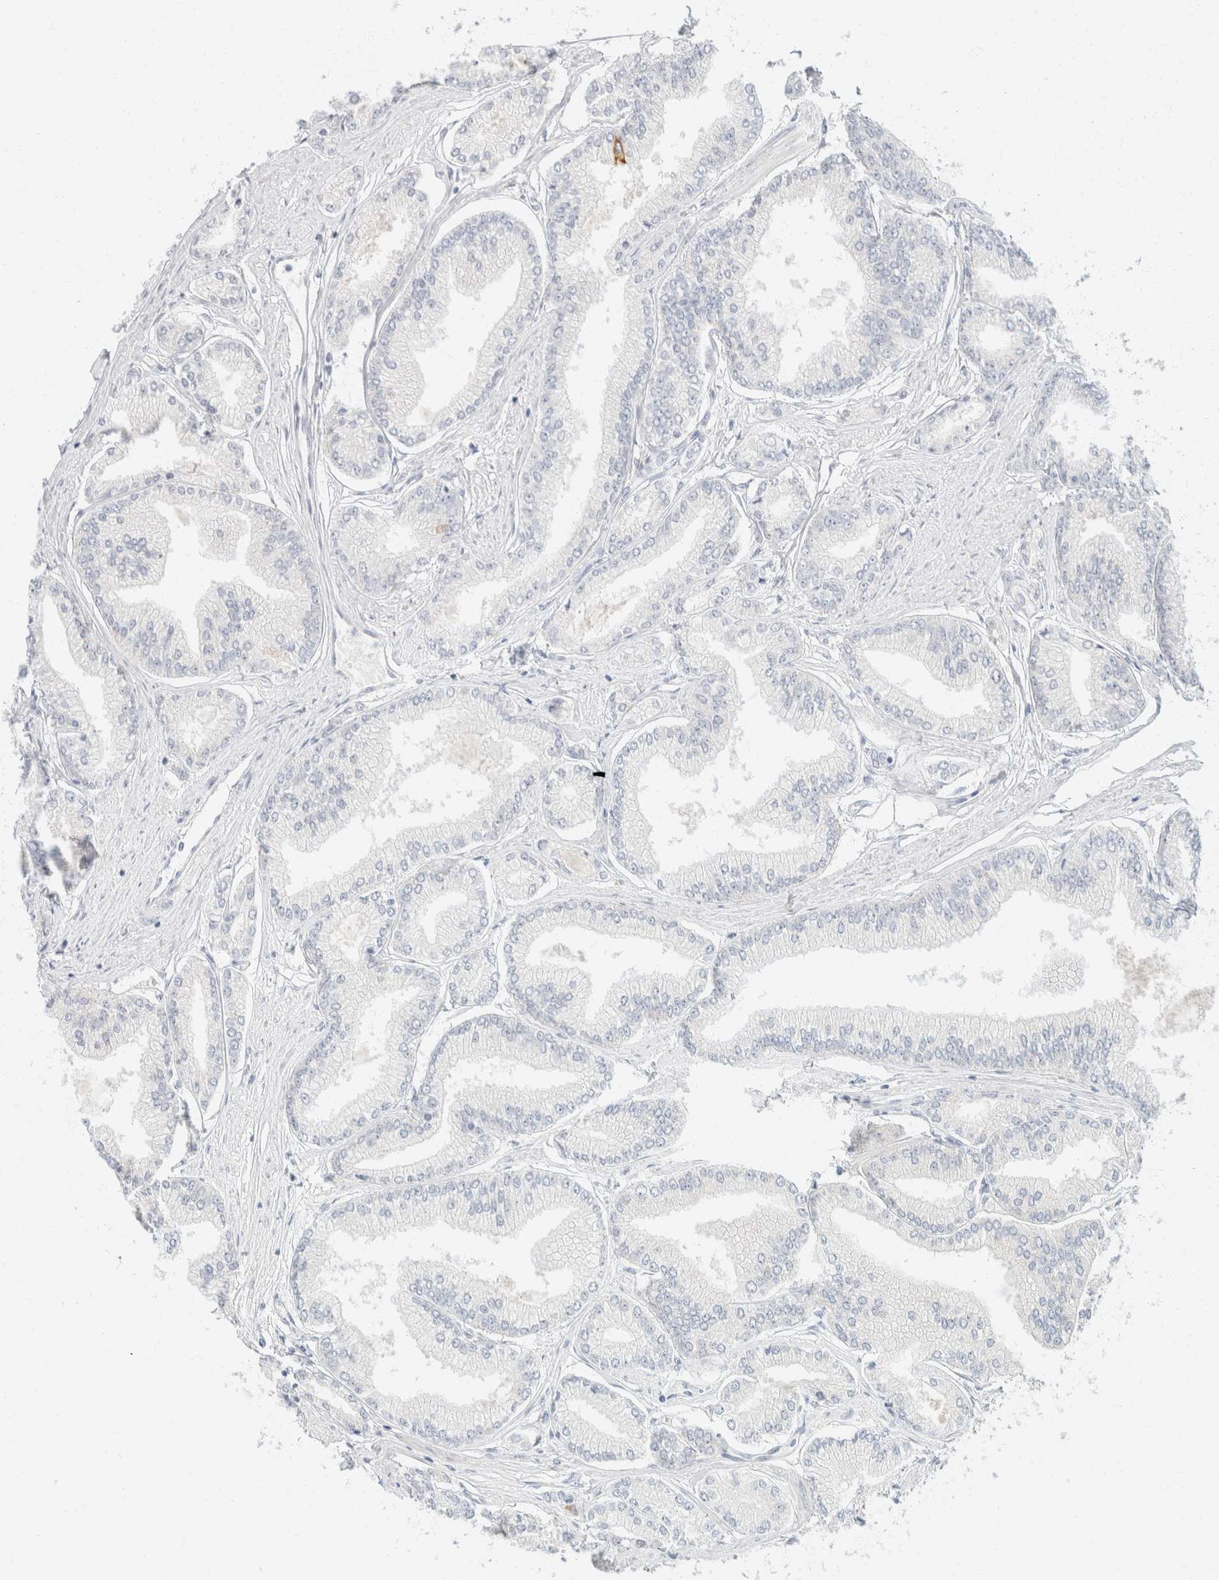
{"staining": {"intensity": "negative", "quantity": "none", "location": "none"}, "tissue": "prostate cancer", "cell_type": "Tumor cells", "image_type": "cancer", "snomed": [{"axis": "morphology", "description": "Adenocarcinoma, Low grade"}, {"axis": "topography", "description": "Prostate"}], "caption": "Tumor cells are negative for brown protein staining in prostate cancer. (DAB IHC with hematoxylin counter stain).", "gene": "KRT20", "patient": {"sex": "male", "age": 52}}